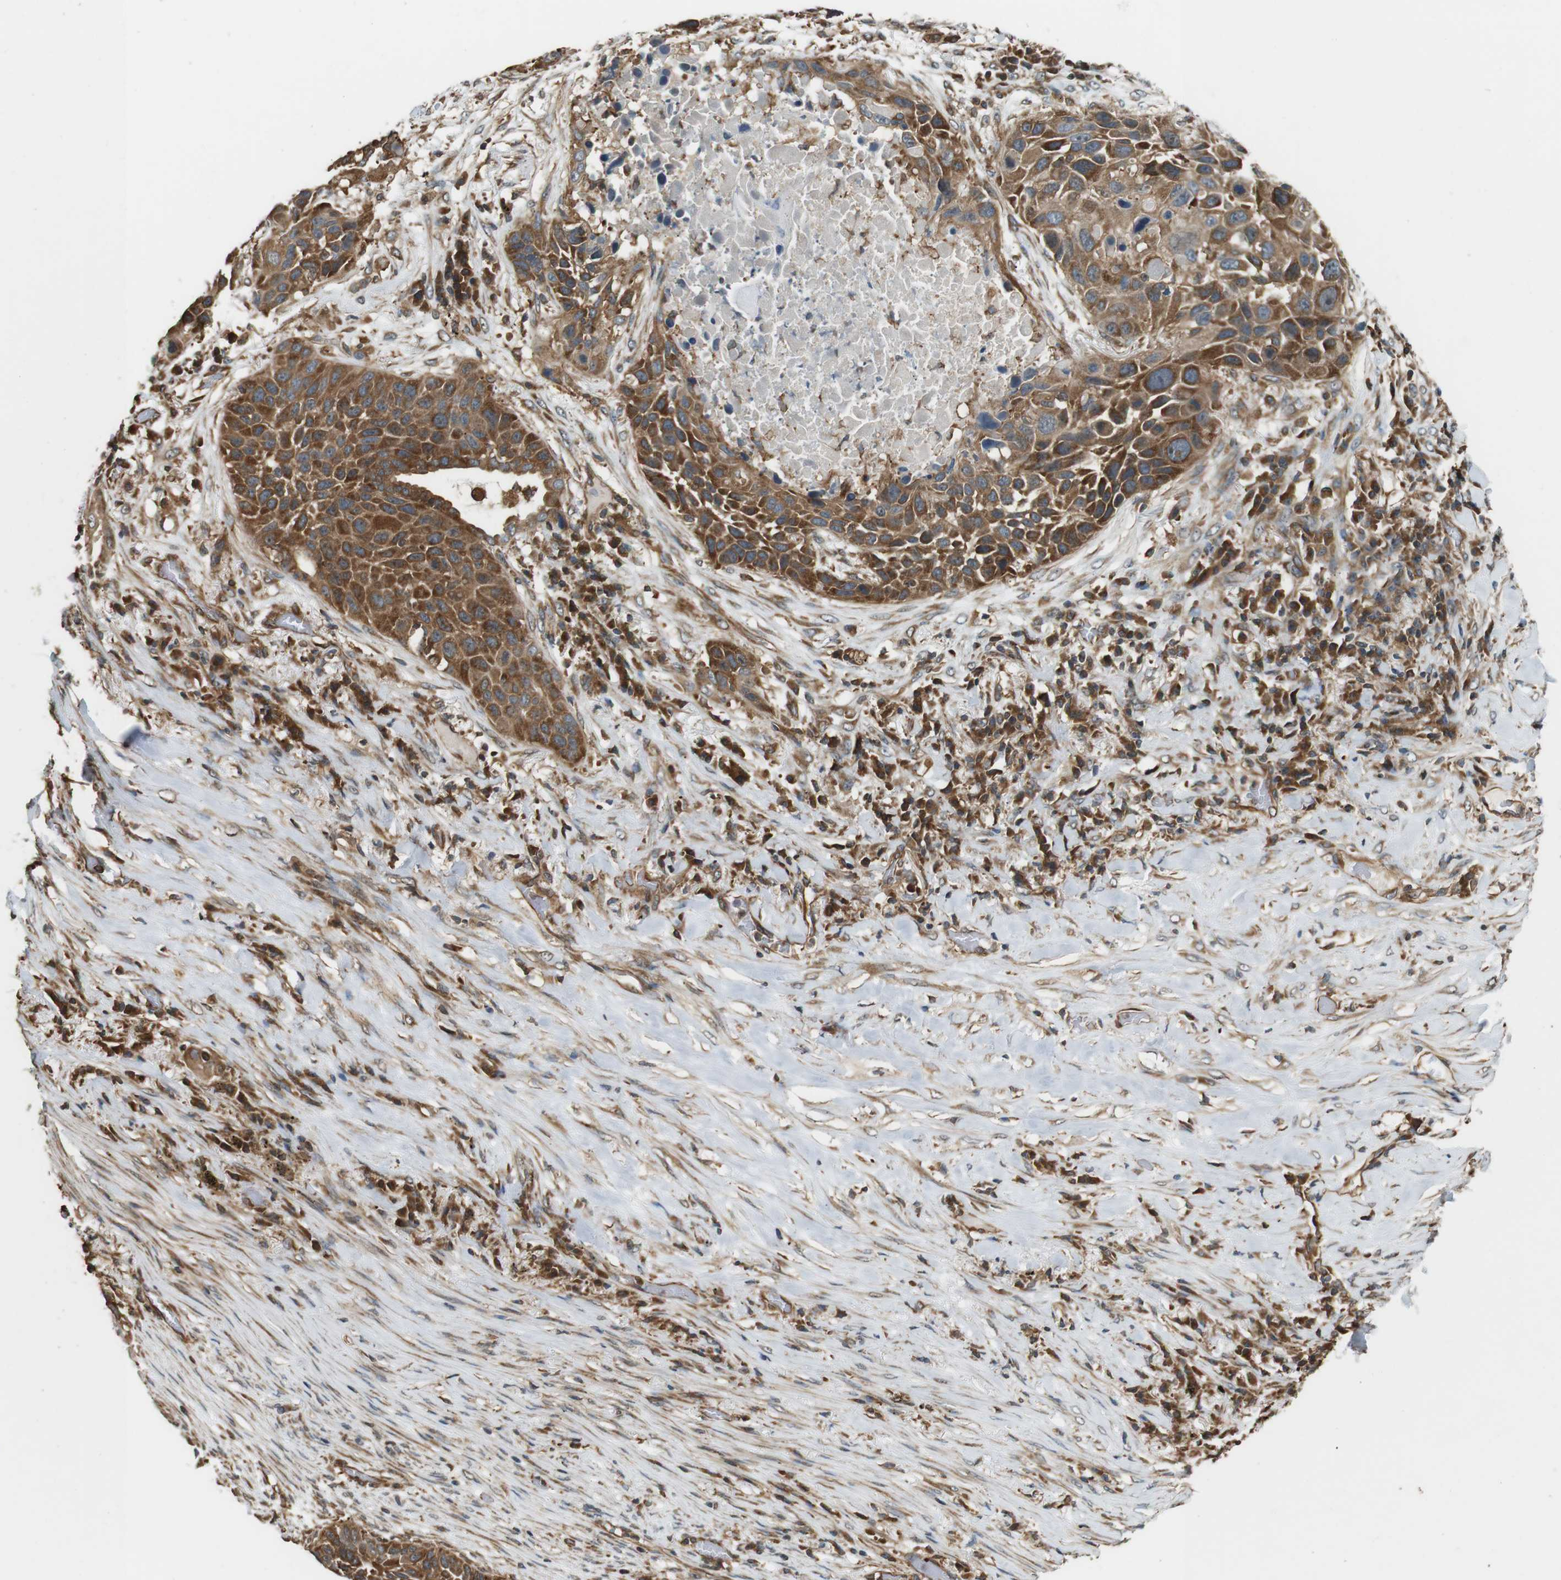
{"staining": {"intensity": "moderate", "quantity": ">75%", "location": "cytoplasmic/membranous"}, "tissue": "lung cancer", "cell_type": "Tumor cells", "image_type": "cancer", "snomed": [{"axis": "morphology", "description": "Squamous cell carcinoma, NOS"}, {"axis": "topography", "description": "Lung"}], "caption": "Lung squamous cell carcinoma stained with DAB (3,3'-diaminobenzidine) IHC exhibits medium levels of moderate cytoplasmic/membranous staining in about >75% of tumor cells. (Stains: DAB in brown, nuclei in blue, Microscopy: brightfield microscopy at high magnification).", "gene": "PA2G4", "patient": {"sex": "male", "age": 57}}